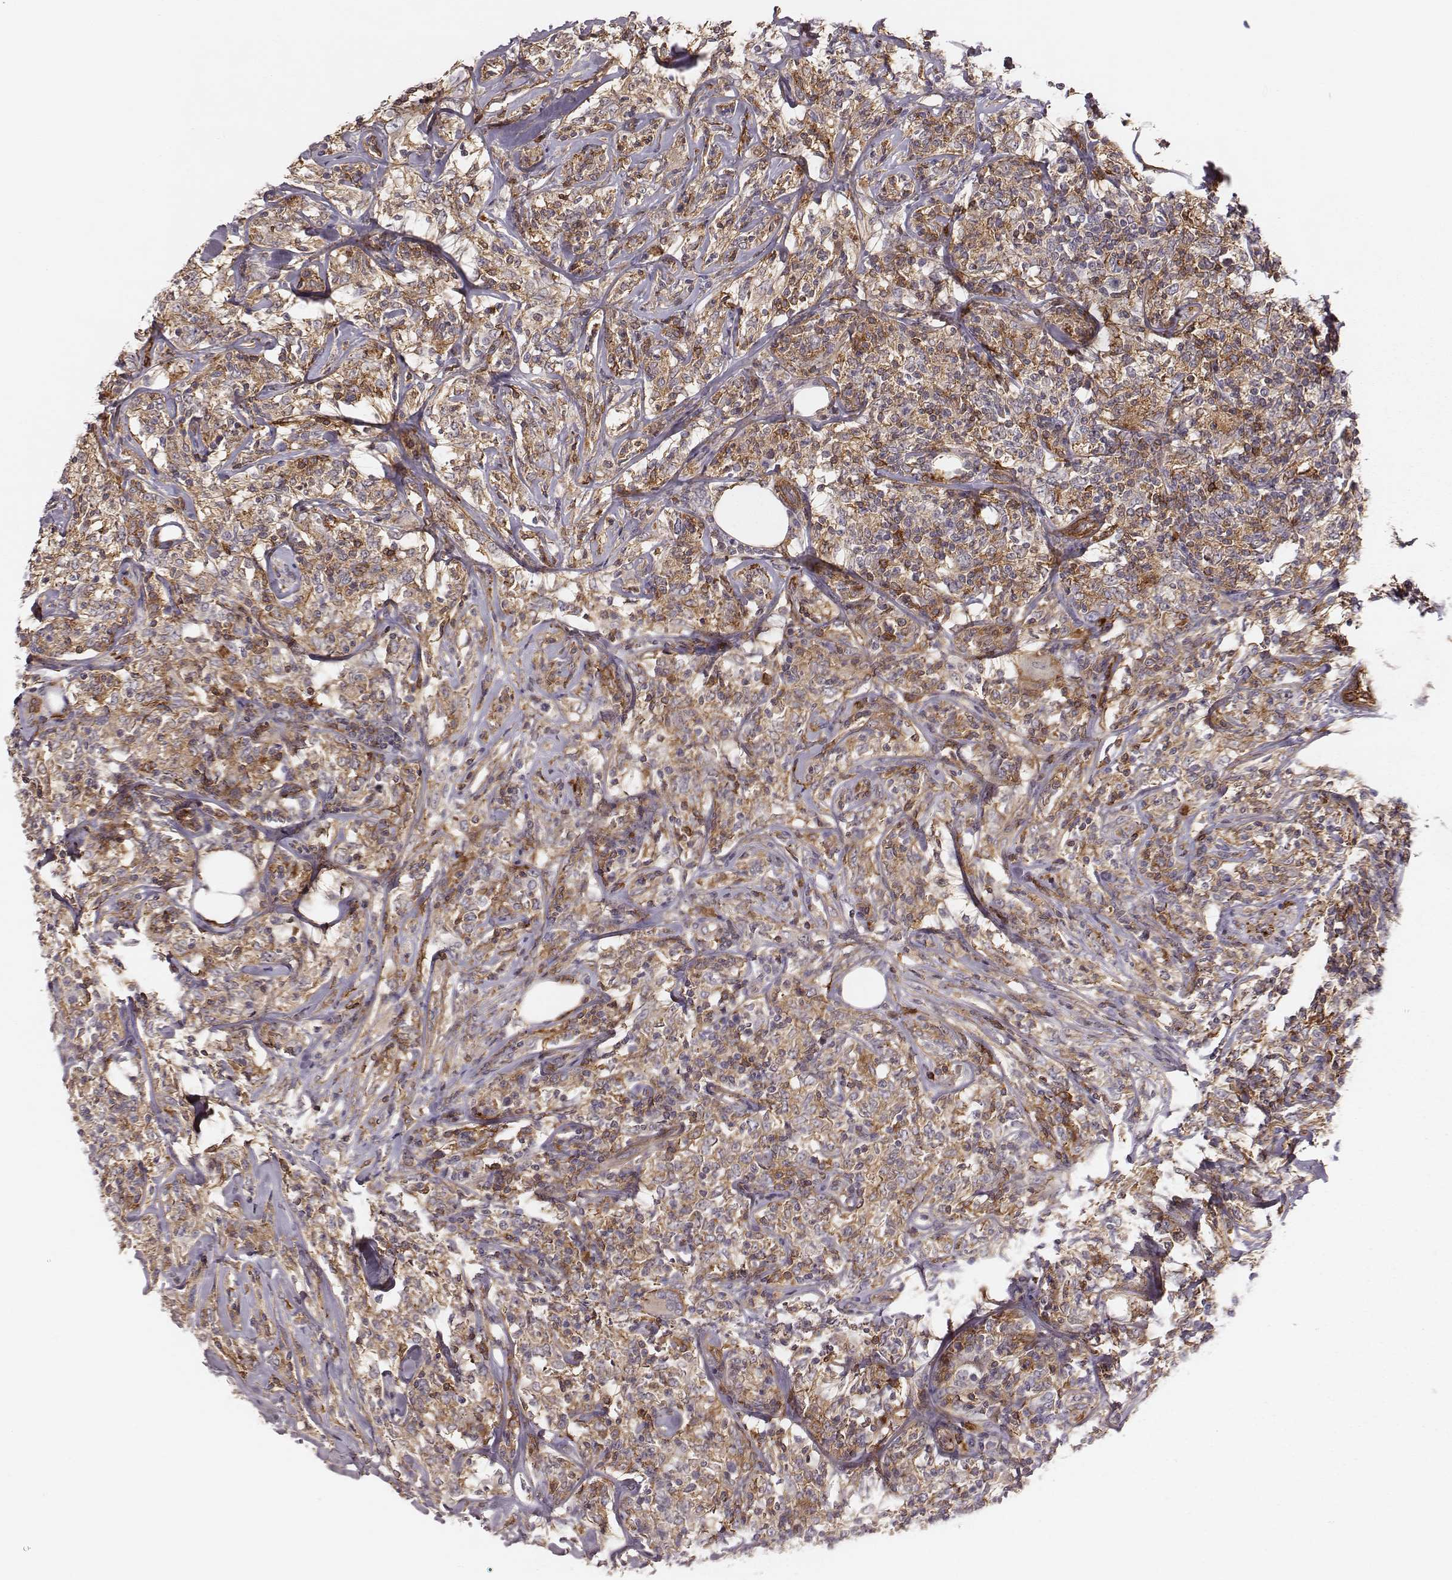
{"staining": {"intensity": "weak", "quantity": ">75%", "location": "cytoplasmic/membranous"}, "tissue": "lymphoma", "cell_type": "Tumor cells", "image_type": "cancer", "snomed": [{"axis": "morphology", "description": "Malignant lymphoma, non-Hodgkin's type, High grade"}, {"axis": "topography", "description": "Lymph node"}], "caption": "Approximately >75% of tumor cells in human high-grade malignant lymphoma, non-Hodgkin's type exhibit weak cytoplasmic/membranous protein positivity as visualized by brown immunohistochemical staining.", "gene": "ZYX", "patient": {"sex": "female", "age": 84}}